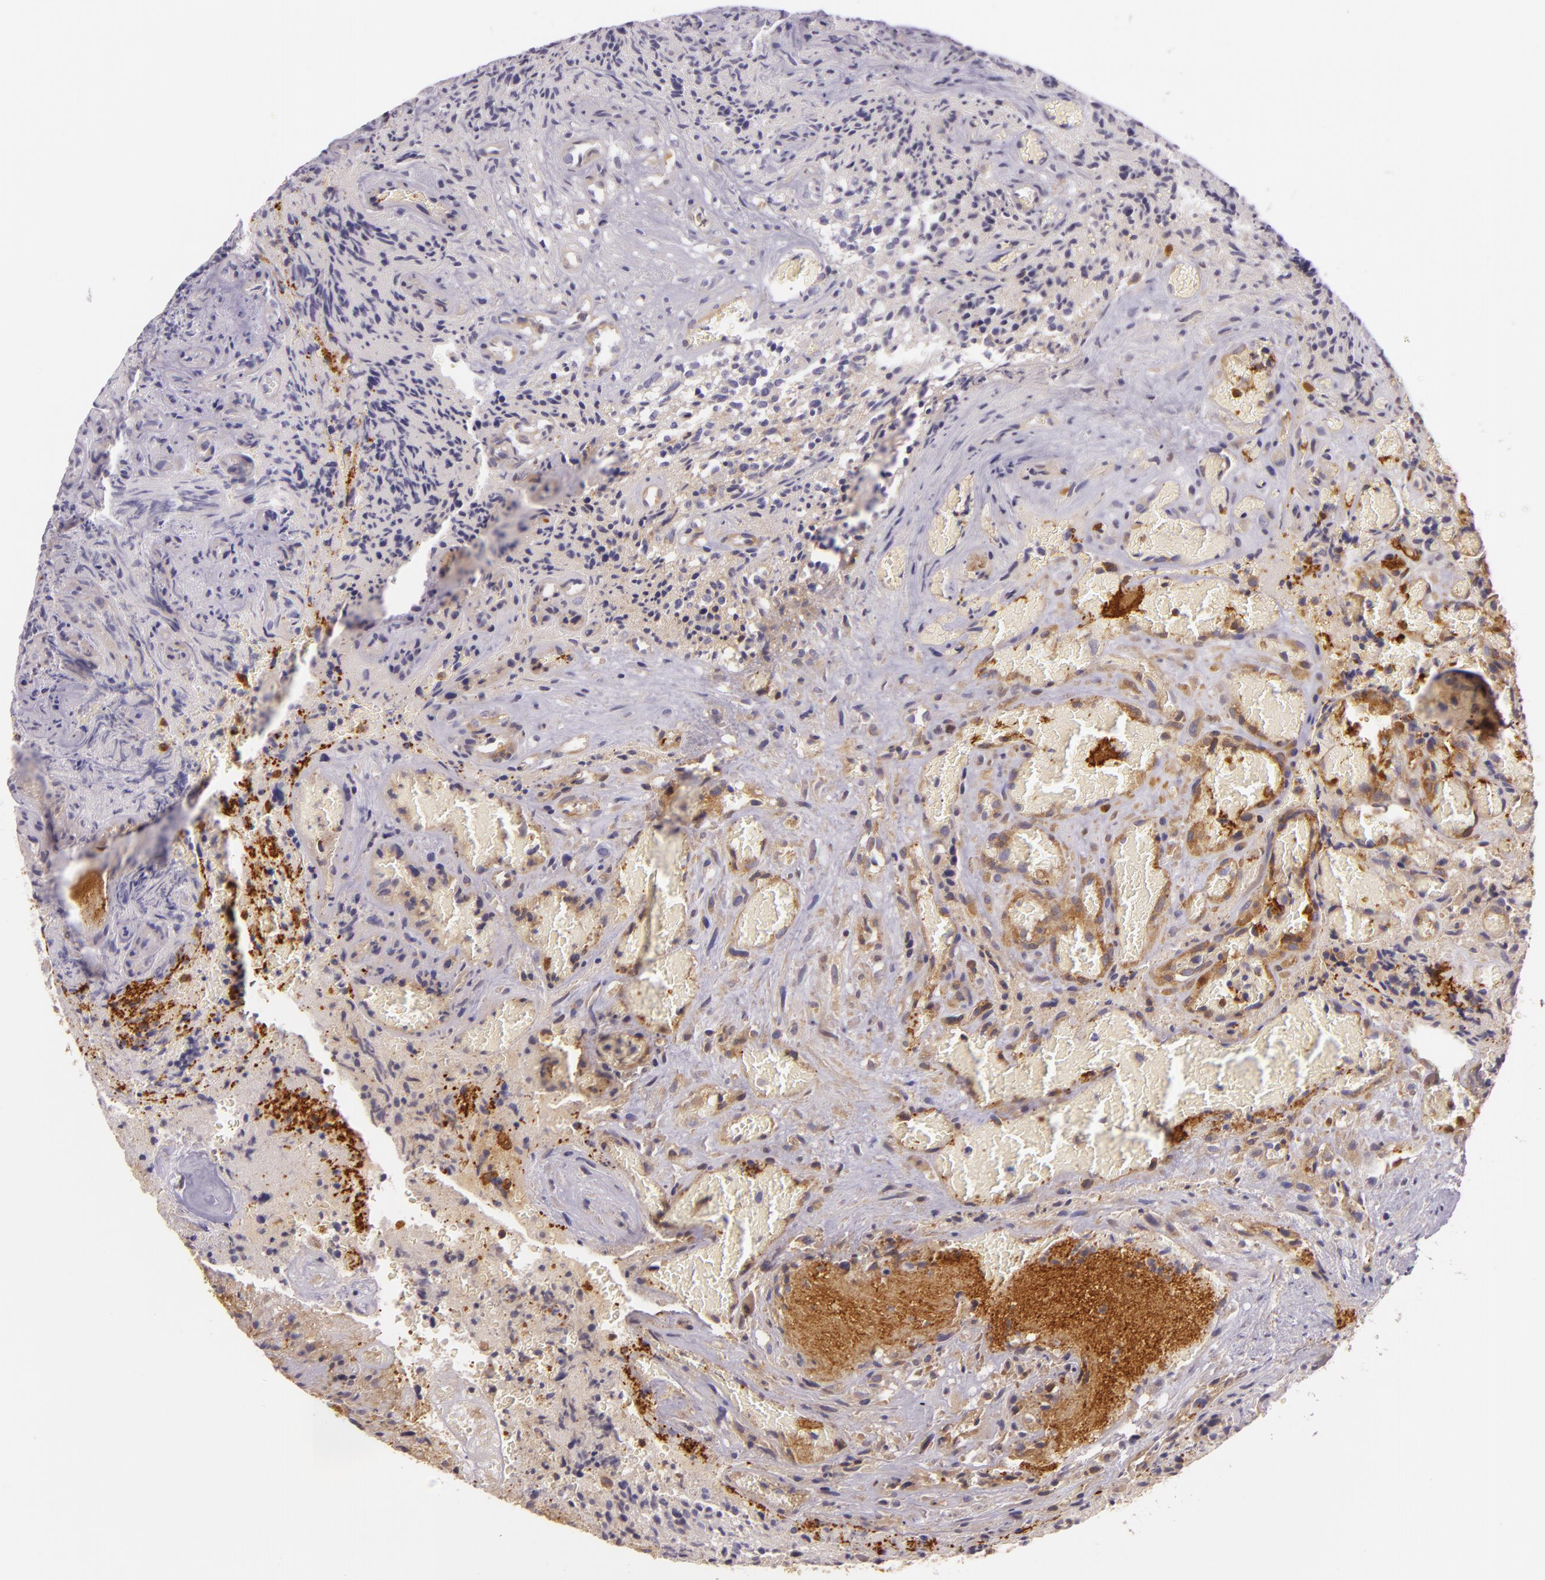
{"staining": {"intensity": "moderate", "quantity": ">75%", "location": "cytoplasmic/membranous"}, "tissue": "glioma", "cell_type": "Tumor cells", "image_type": "cancer", "snomed": [{"axis": "morphology", "description": "Glioma, malignant, High grade"}, {"axis": "topography", "description": "Brain"}], "caption": "Moderate cytoplasmic/membranous staining is identified in approximately >75% of tumor cells in high-grade glioma (malignant).", "gene": "TLN1", "patient": {"sex": "male", "age": 36}}